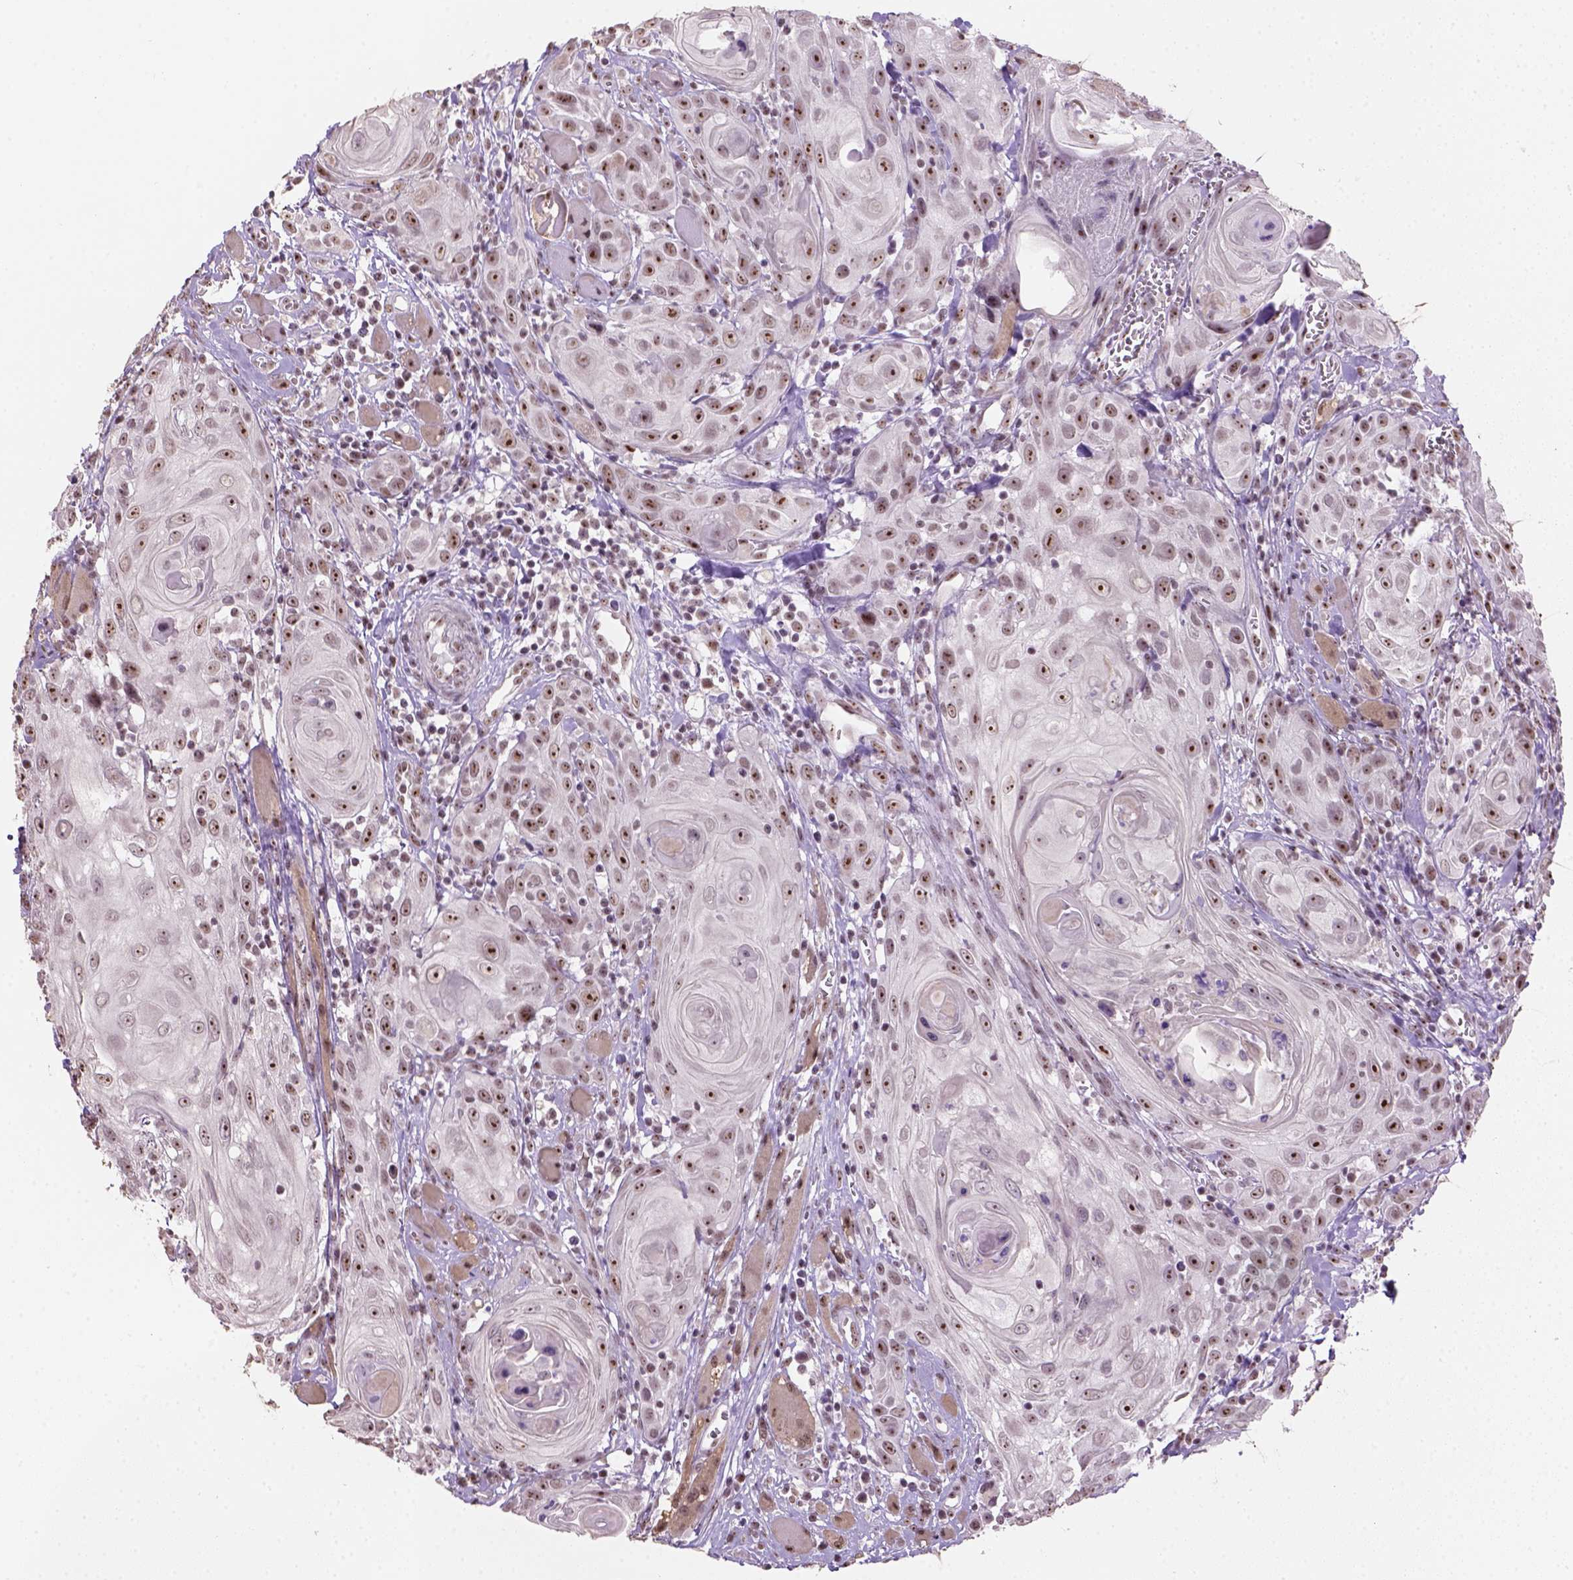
{"staining": {"intensity": "strong", "quantity": ">75%", "location": "nuclear"}, "tissue": "head and neck cancer", "cell_type": "Tumor cells", "image_type": "cancer", "snomed": [{"axis": "morphology", "description": "Squamous cell carcinoma, NOS"}, {"axis": "topography", "description": "Head-Neck"}], "caption": "Protein staining shows strong nuclear staining in approximately >75% of tumor cells in head and neck squamous cell carcinoma.", "gene": "DDX50", "patient": {"sex": "female", "age": 80}}